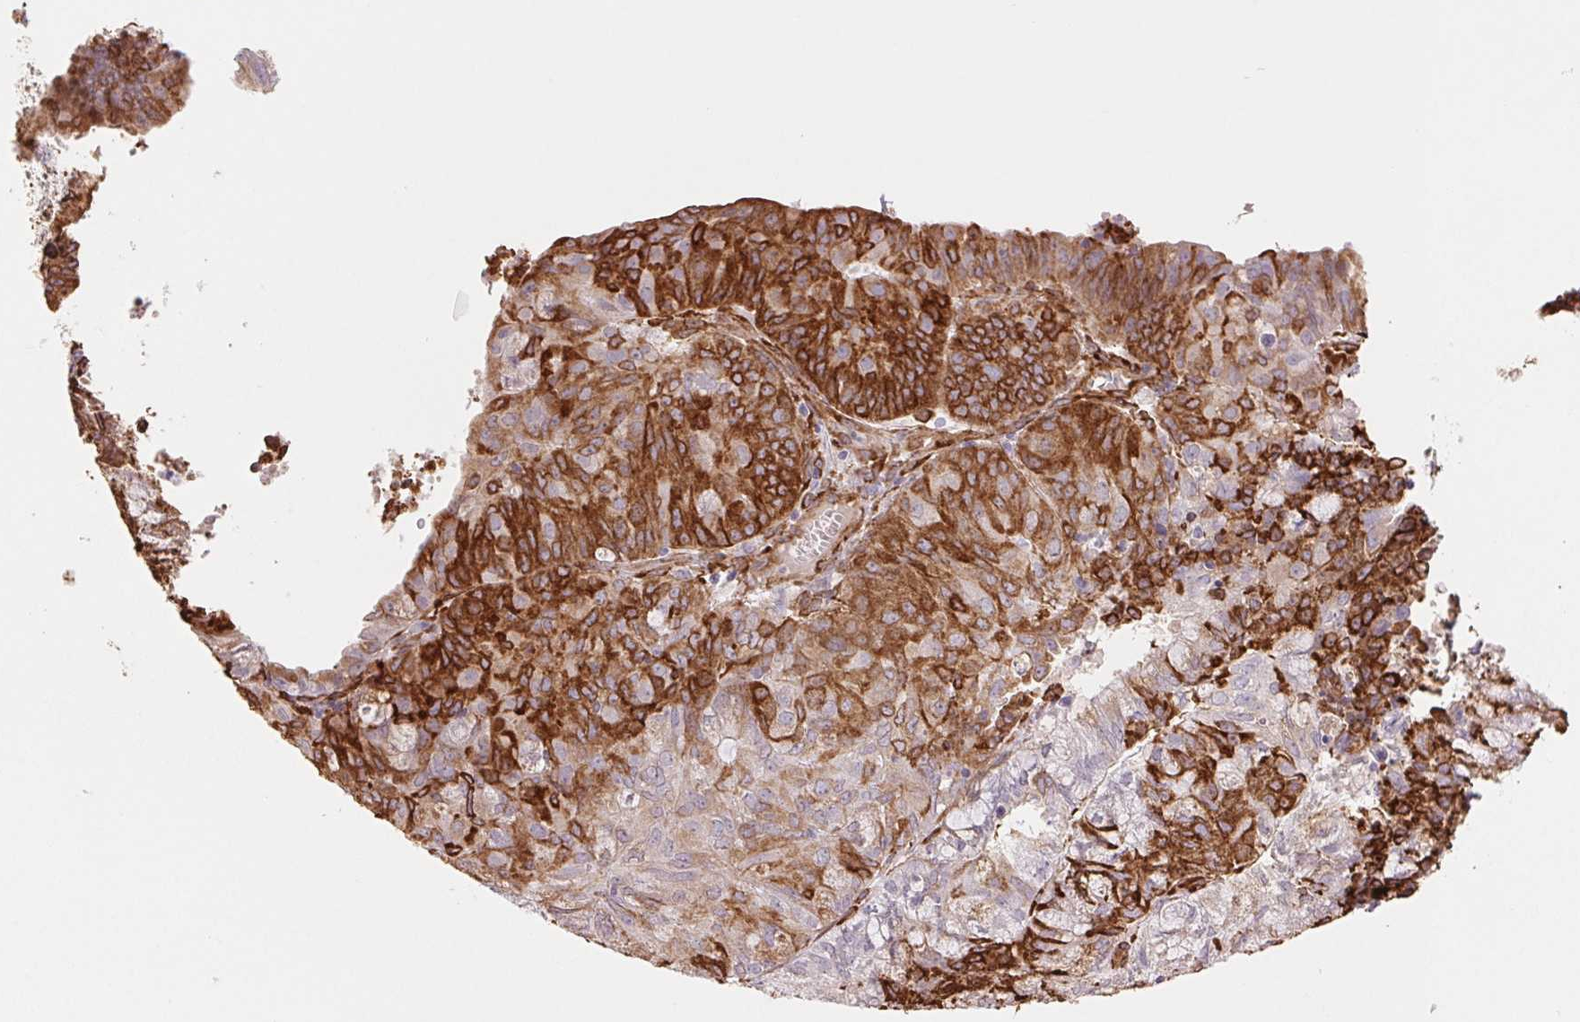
{"staining": {"intensity": "strong", "quantity": ">75%", "location": "cytoplasmic/membranous"}, "tissue": "endometrial cancer", "cell_type": "Tumor cells", "image_type": "cancer", "snomed": [{"axis": "morphology", "description": "Adenocarcinoma, NOS"}, {"axis": "topography", "description": "Endometrium"}], "caption": "Adenocarcinoma (endometrial) tissue displays strong cytoplasmic/membranous staining in approximately >75% of tumor cells", "gene": "FKBP10", "patient": {"sex": "female", "age": 82}}